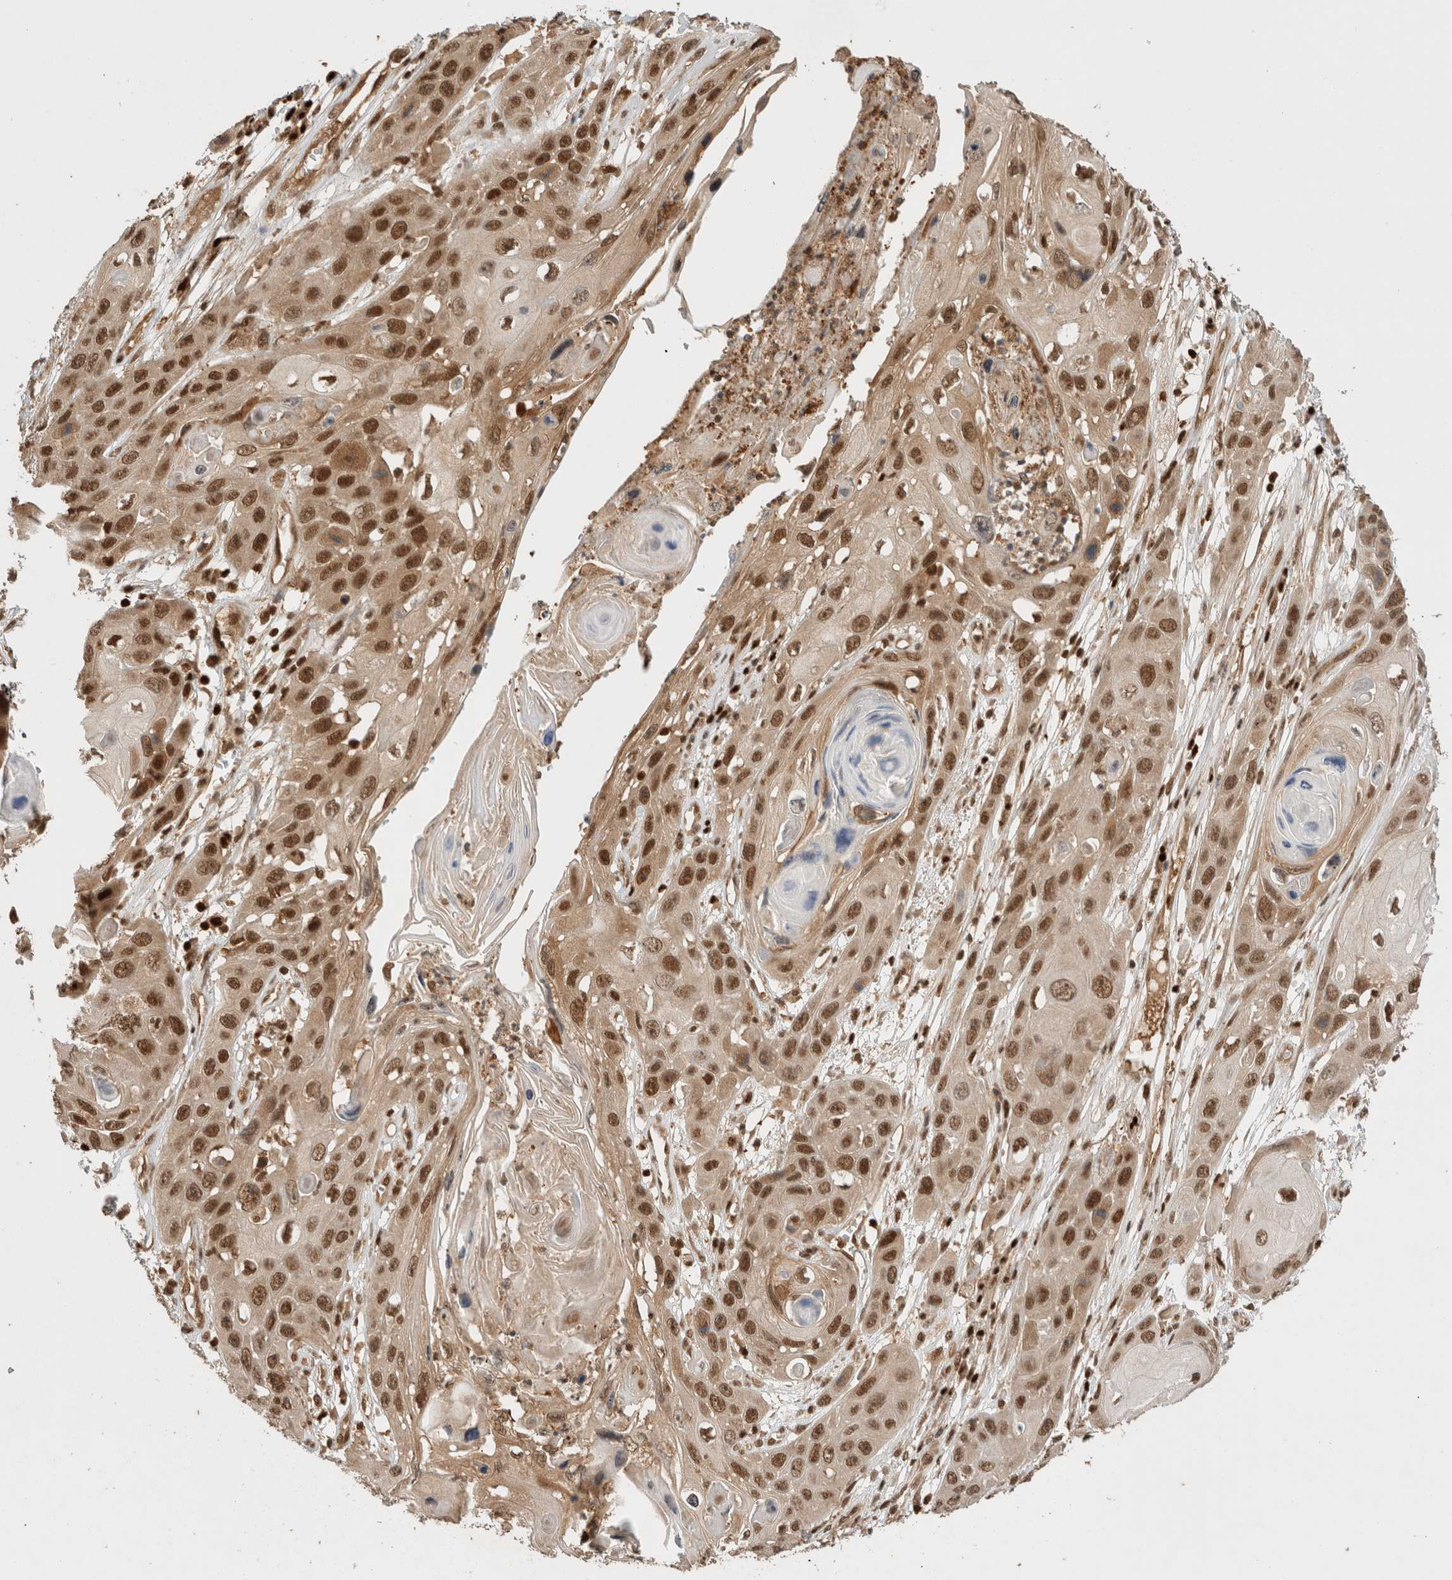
{"staining": {"intensity": "strong", "quantity": ">75%", "location": "cytoplasmic/membranous,nuclear"}, "tissue": "skin cancer", "cell_type": "Tumor cells", "image_type": "cancer", "snomed": [{"axis": "morphology", "description": "Squamous cell carcinoma, NOS"}, {"axis": "topography", "description": "Skin"}], "caption": "The histopathology image shows staining of skin cancer, revealing strong cytoplasmic/membranous and nuclear protein expression (brown color) within tumor cells.", "gene": "SNRNP40", "patient": {"sex": "male", "age": 55}}